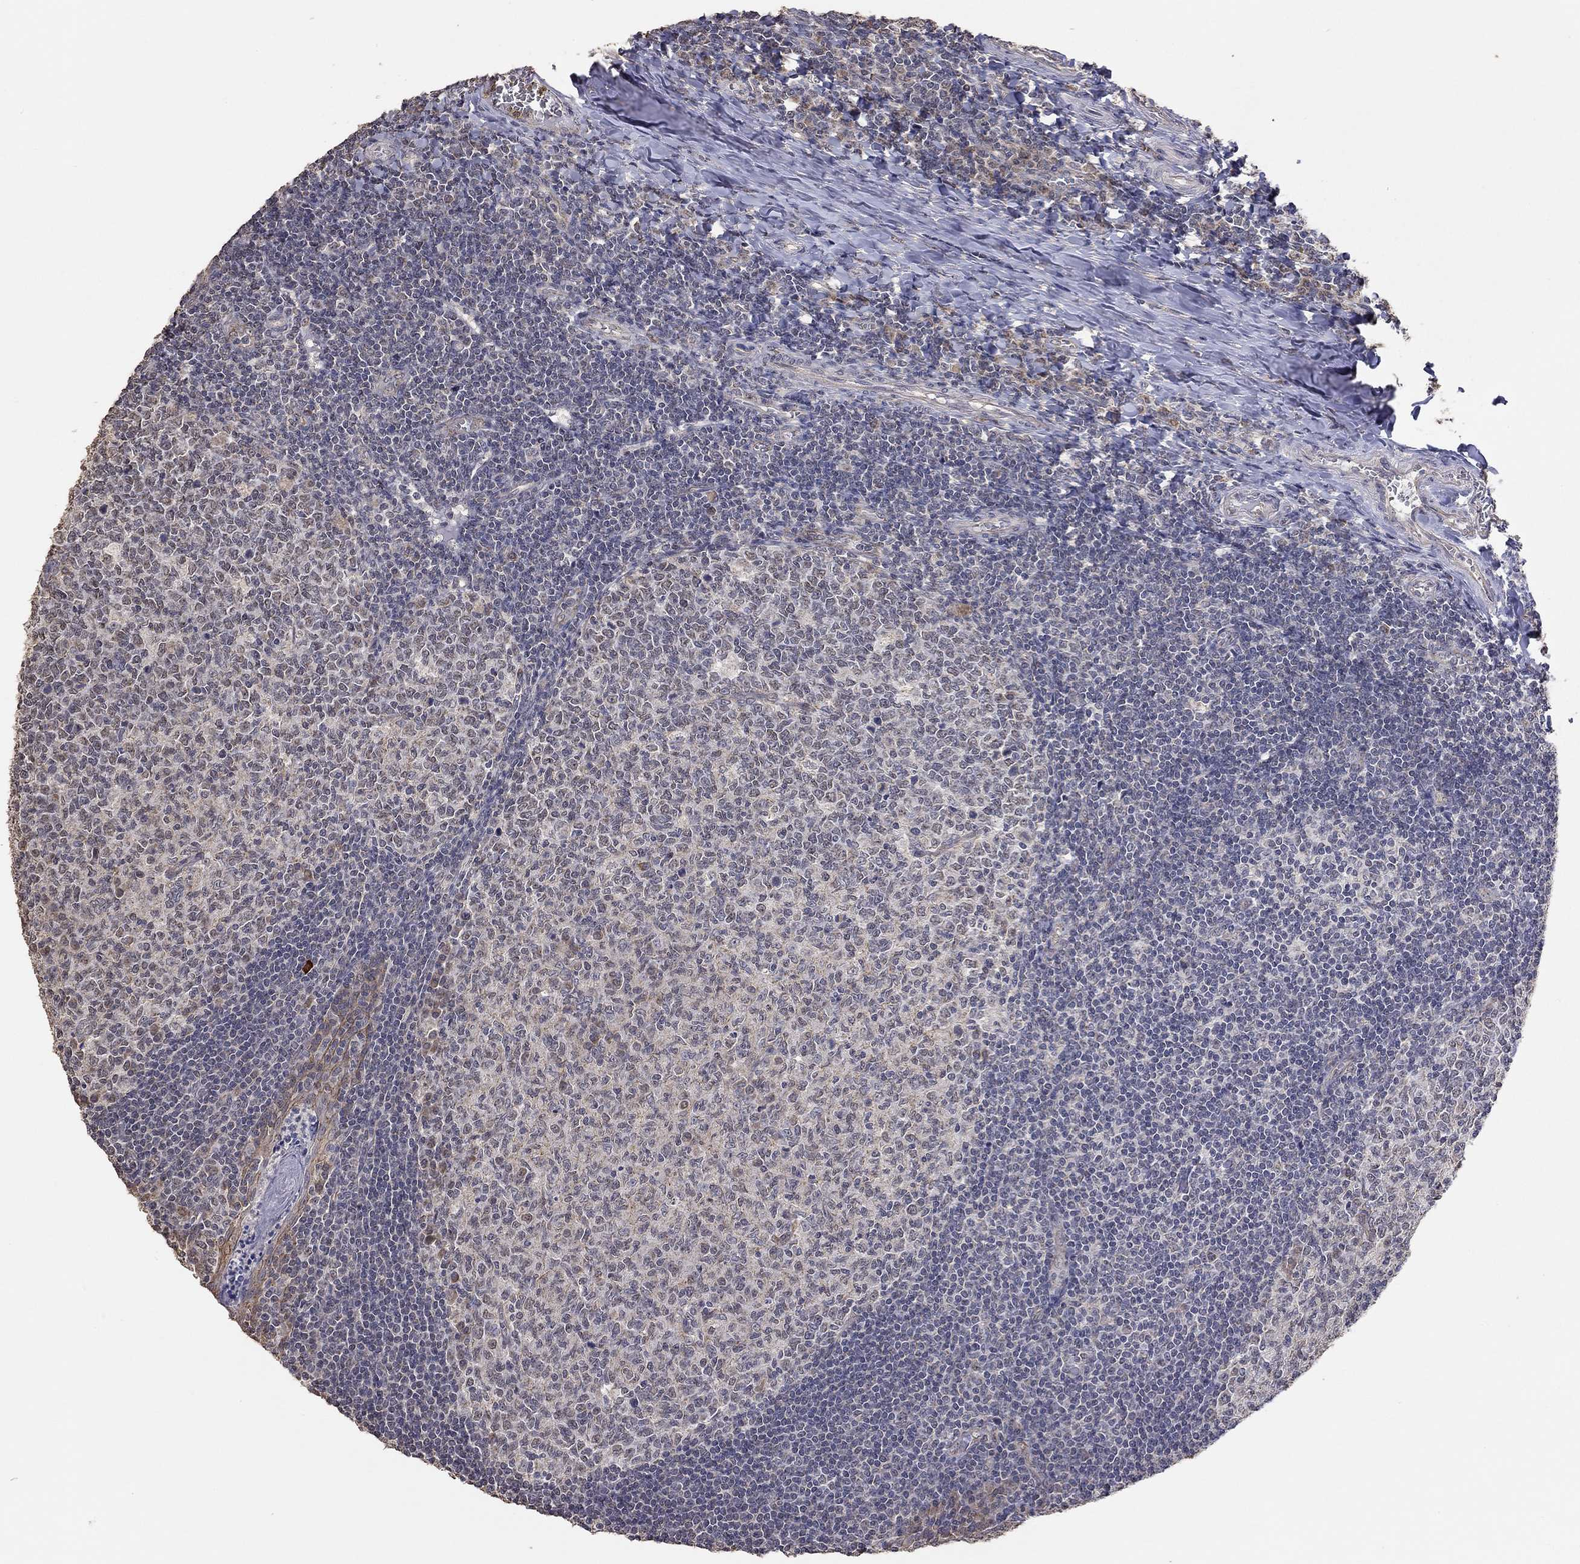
{"staining": {"intensity": "moderate", "quantity": "<25%", "location": "cytoplasmic/membranous,nuclear"}, "tissue": "tonsil", "cell_type": "Germinal center cells", "image_type": "normal", "snomed": [{"axis": "morphology", "description": "Normal tissue, NOS"}, {"axis": "topography", "description": "Tonsil"}], "caption": "DAB (3,3'-diaminobenzidine) immunohistochemical staining of unremarkable human tonsil demonstrates moderate cytoplasmic/membranous,nuclear protein positivity in approximately <25% of germinal center cells. The protein is shown in brown color, while the nuclei are stained blue.", "gene": "ANKRA2", "patient": {"sex": "female", "age": 13}}